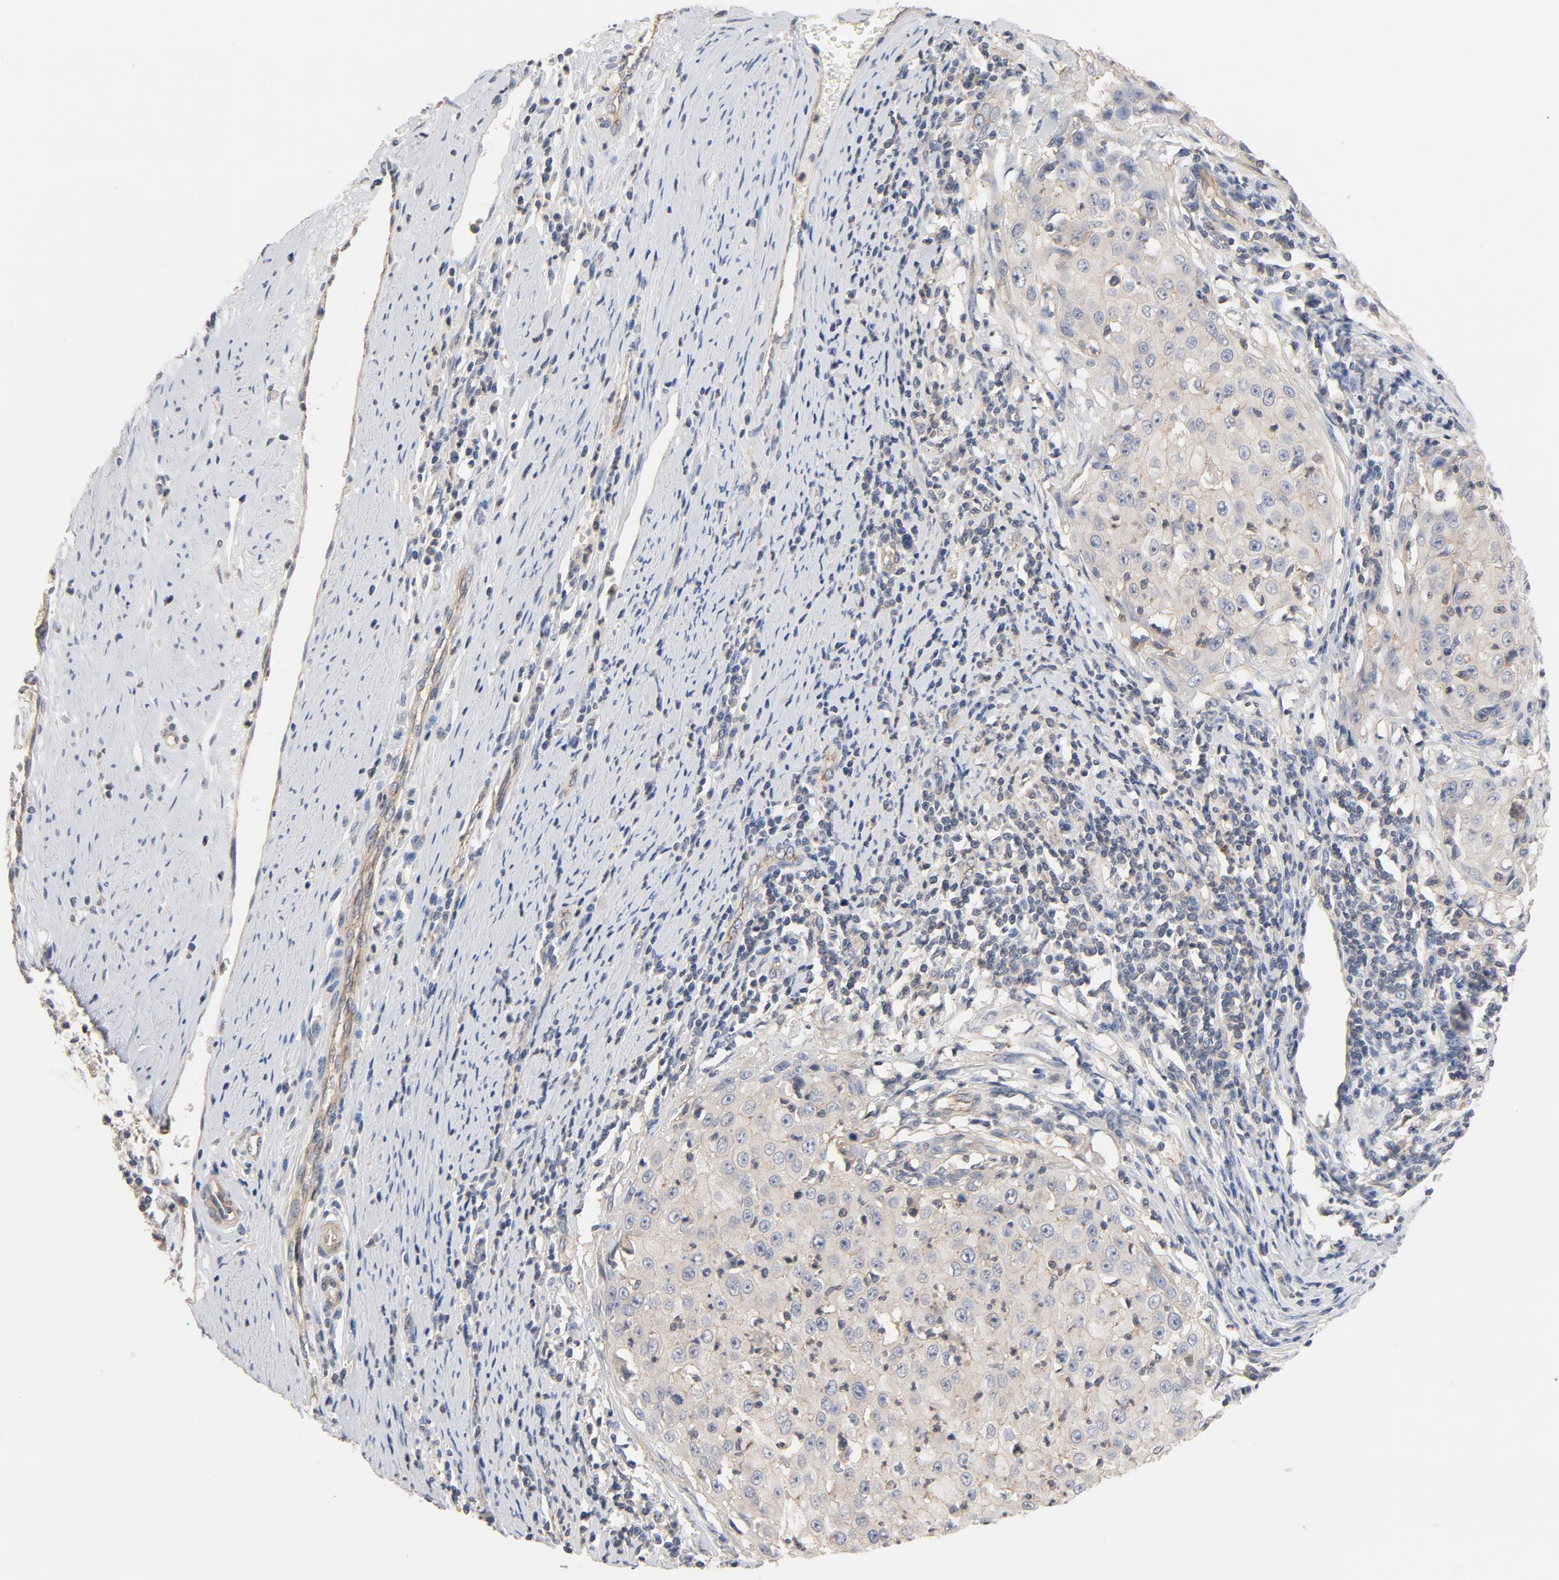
{"staining": {"intensity": "weak", "quantity": ">75%", "location": "cytoplasmic/membranous"}, "tissue": "cervical cancer", "cell_type": "Tumor cells", "image_type": "cancer", "snomed": [{"axis": "morphology", "description": "Squamous cell carcinoma, NOS"}, {"axis": "topography", "description": "Cervix"}], "caption": "A brown stain labels weak cytoplasmic/membranous positivity of a protein in human cervical cancer (squamous cell carcinoma) tumor cells.", "gene": "STRN3", "patient": {"sex": "female", "age": 27}}